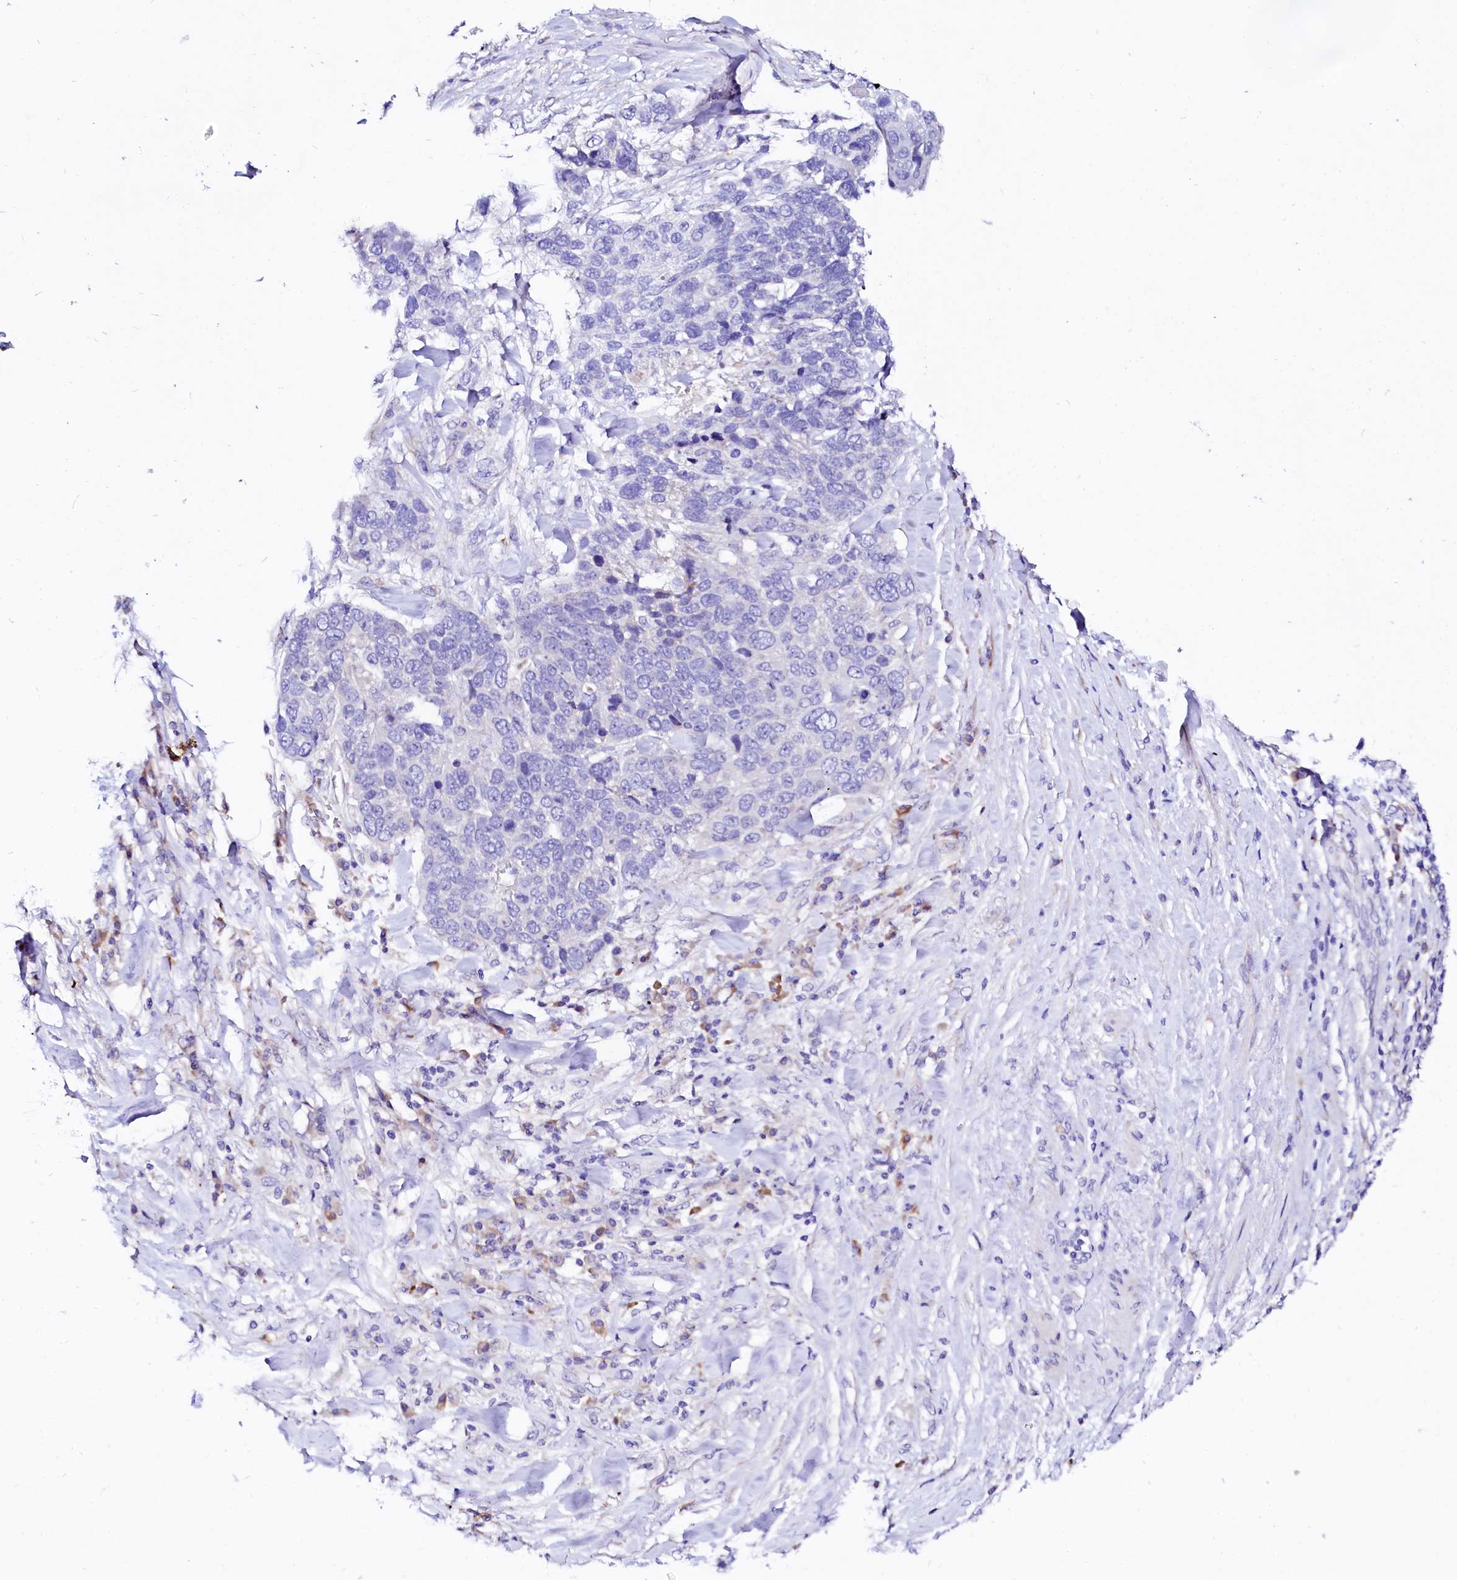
{"staining": {"intensity": "negative", "quantity": "none", "location": "none"}, "tissue": "lung cancer", "cell_type": "Tumor cells", "image_type": "cancer", "snomed": [{"axis": "morphology", "description": "Squamous cell carcinoma, NOS"}, {"axis": "topography", "description": "Lung"}], "caption": "Tumor cells are negative for protein expression in human lung squamous cell carcinoma.", "gene": "BTBD16", "patient": {"sex": "male", "age": 66}}